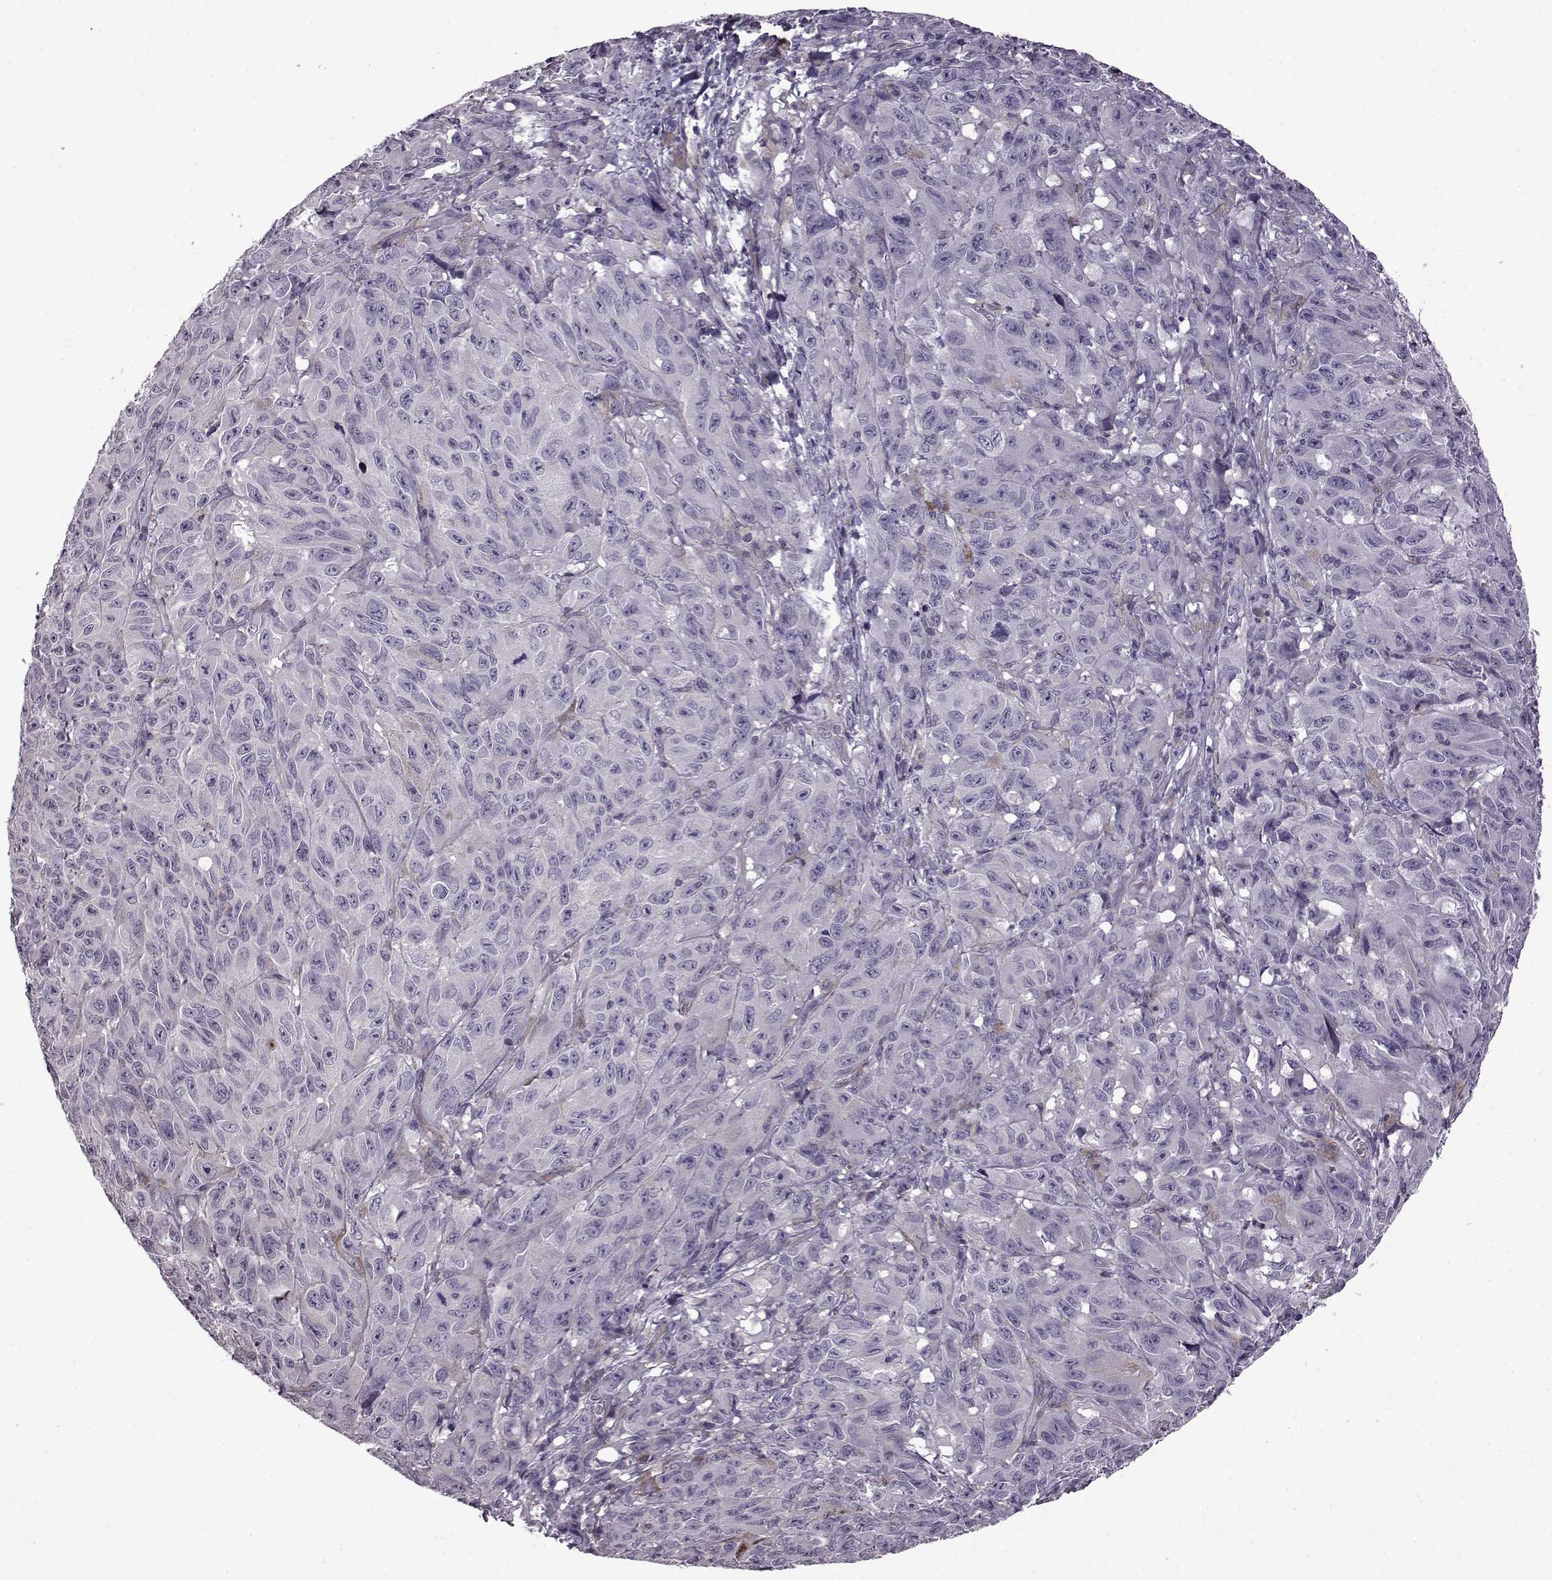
{"staining": {"intensity": "negative", "quantity": "none", "location": "none"}, "tissue": "melanoma", "cell_type": "Tumor cells", "image_type": "cancer", "snomed": [{"axis": "morphology", "description": "Malignant melanoma, NOS"}, {"axis": "topography", "description": "Vulva, labia, clitoris and Bartholin´s gland, NO"}], "caption": "A high-resolution image shows immunohistochemistry (IHC) staining of malignant melanoma, which displays no significant expression in tumor cells.", "gene": "EDDM3B", "patient": {"sex": "female", "age": 75}}